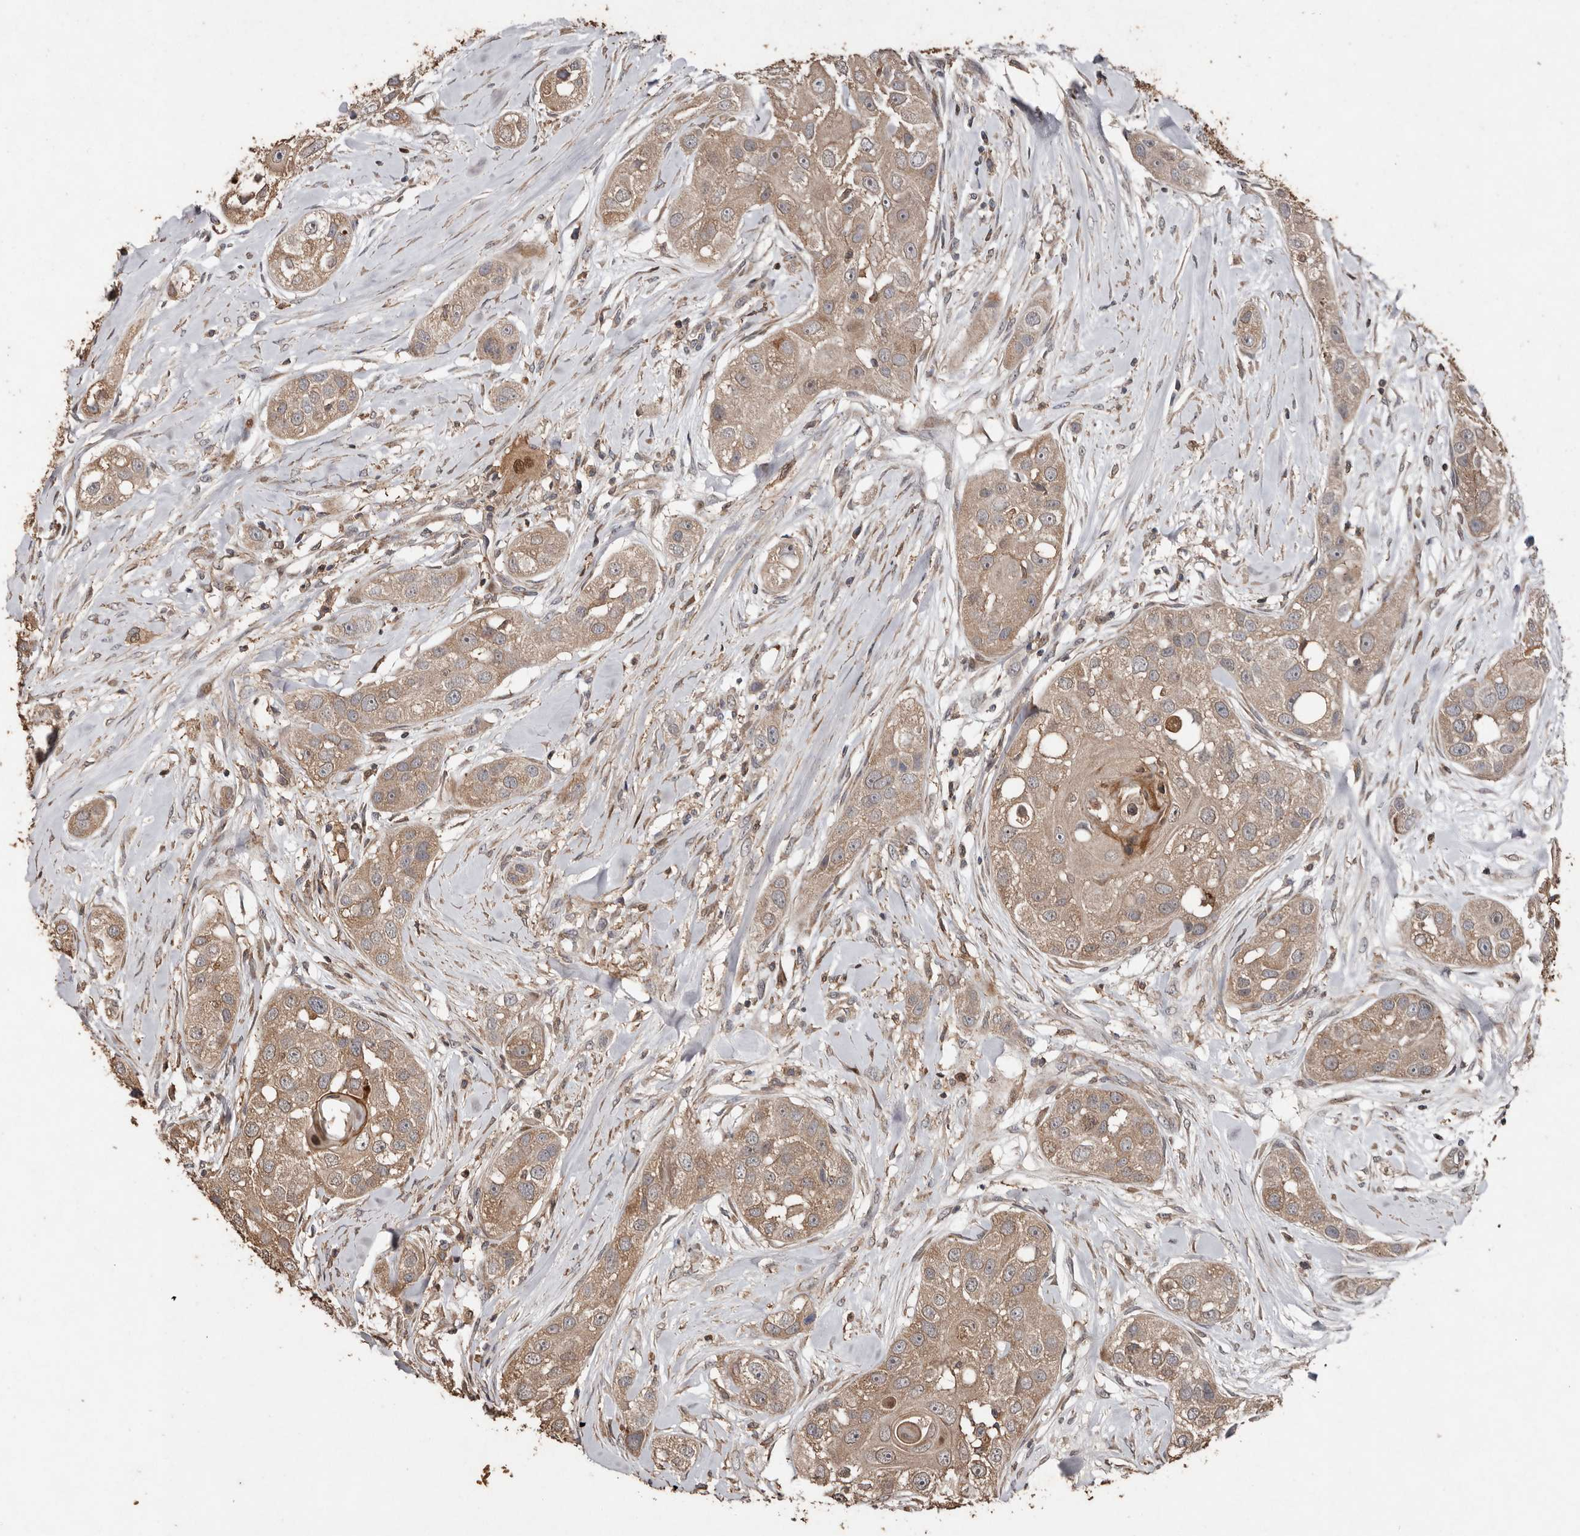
{"staining": {"intensity": "weak", "quantity": ">75%", "location": "cytoplasmic/membranous"}, "tissue": "head and neck cancer", "cell_type": "Tumor cells", "image_type": "cancer", "snomed": [{"axis": "morphology", "description": "Normal tissue, NOS"}, {"axis": "morphology", "description": "Squamous cell carcinoma, NOS"}, {"axis": "topography", "description": "Skeletal muscle"}, {"axis": "topography", "description": "Head-Neck"}], "caption": "Brown immunohistochemical staining in human head and neck cancer (squamous cell carcinoma) shows weak cytoplasmic/membranous staining in approximately >75% of tumor cells.", "gene": "RANBP17", "patient": {"sex": "male", "age": 51}}